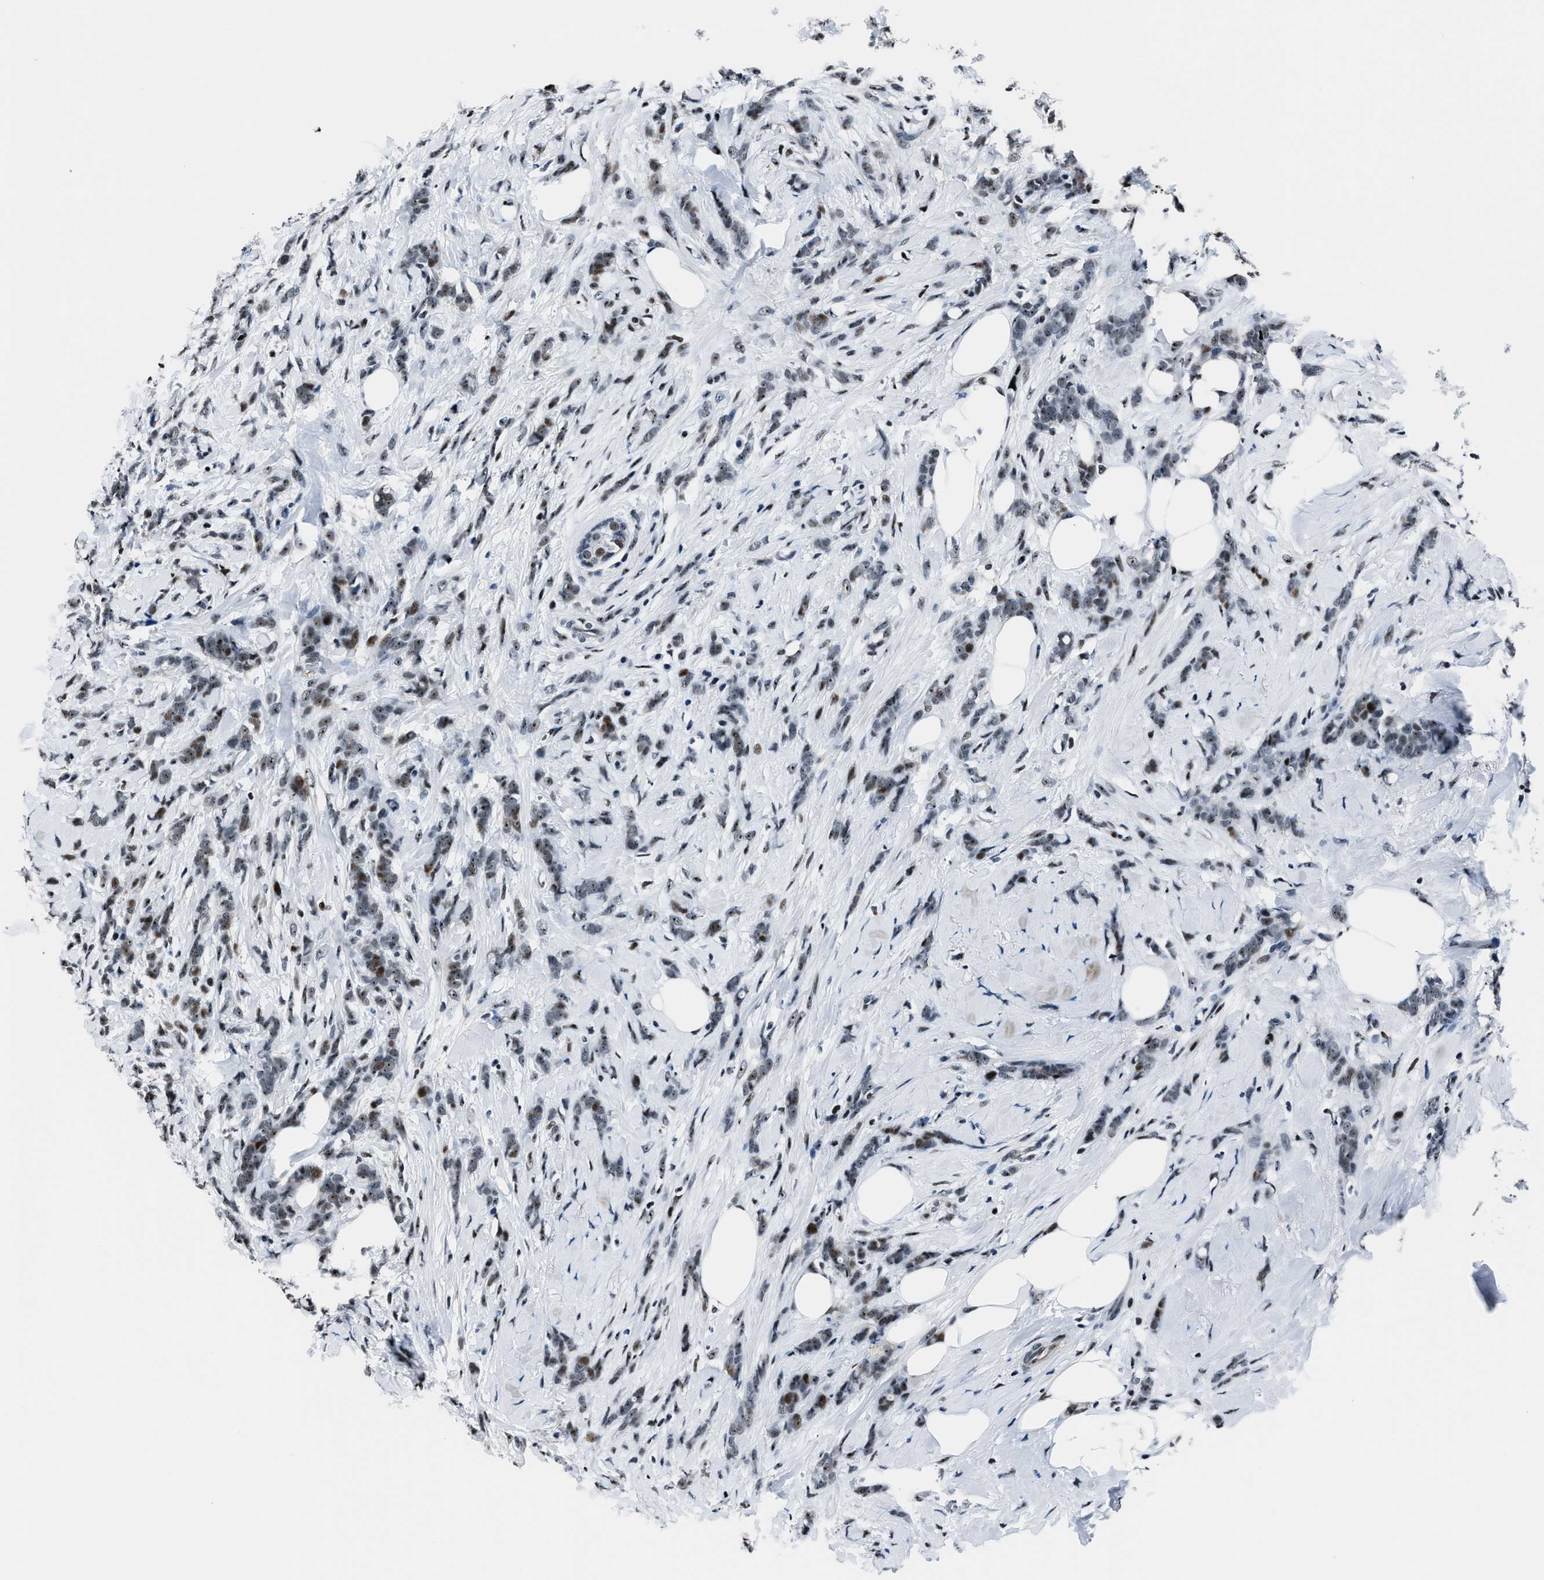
{"staining": {"intensity": "moderate", "quantity": "25%-75%", "location": "nuclear"}, "tissue": "breast cancer", "cell_type": "Tumor cells", "image_type": "cancer", "snomed": [{"axis": "morphology", "description": "Lobular carcinoma, in situ"}, {"axis": "morphology", "description": "Lobular carcinoma"}, {"axis": "topography", "description": "Breast"}], "caption": "Immunohistochemistry (IHC) micrograph of neoplastic tissue: human lobular carcinoma in situ (breast) stained using immunohistochemistry (IHC) demonstrates medium levels of moderate protein expression localized specifically in the nuclear of tumor cells, appearing as a nuclear brown color.", "gene": "PPIE", "patient": {"sex": "female", "age": 41}}